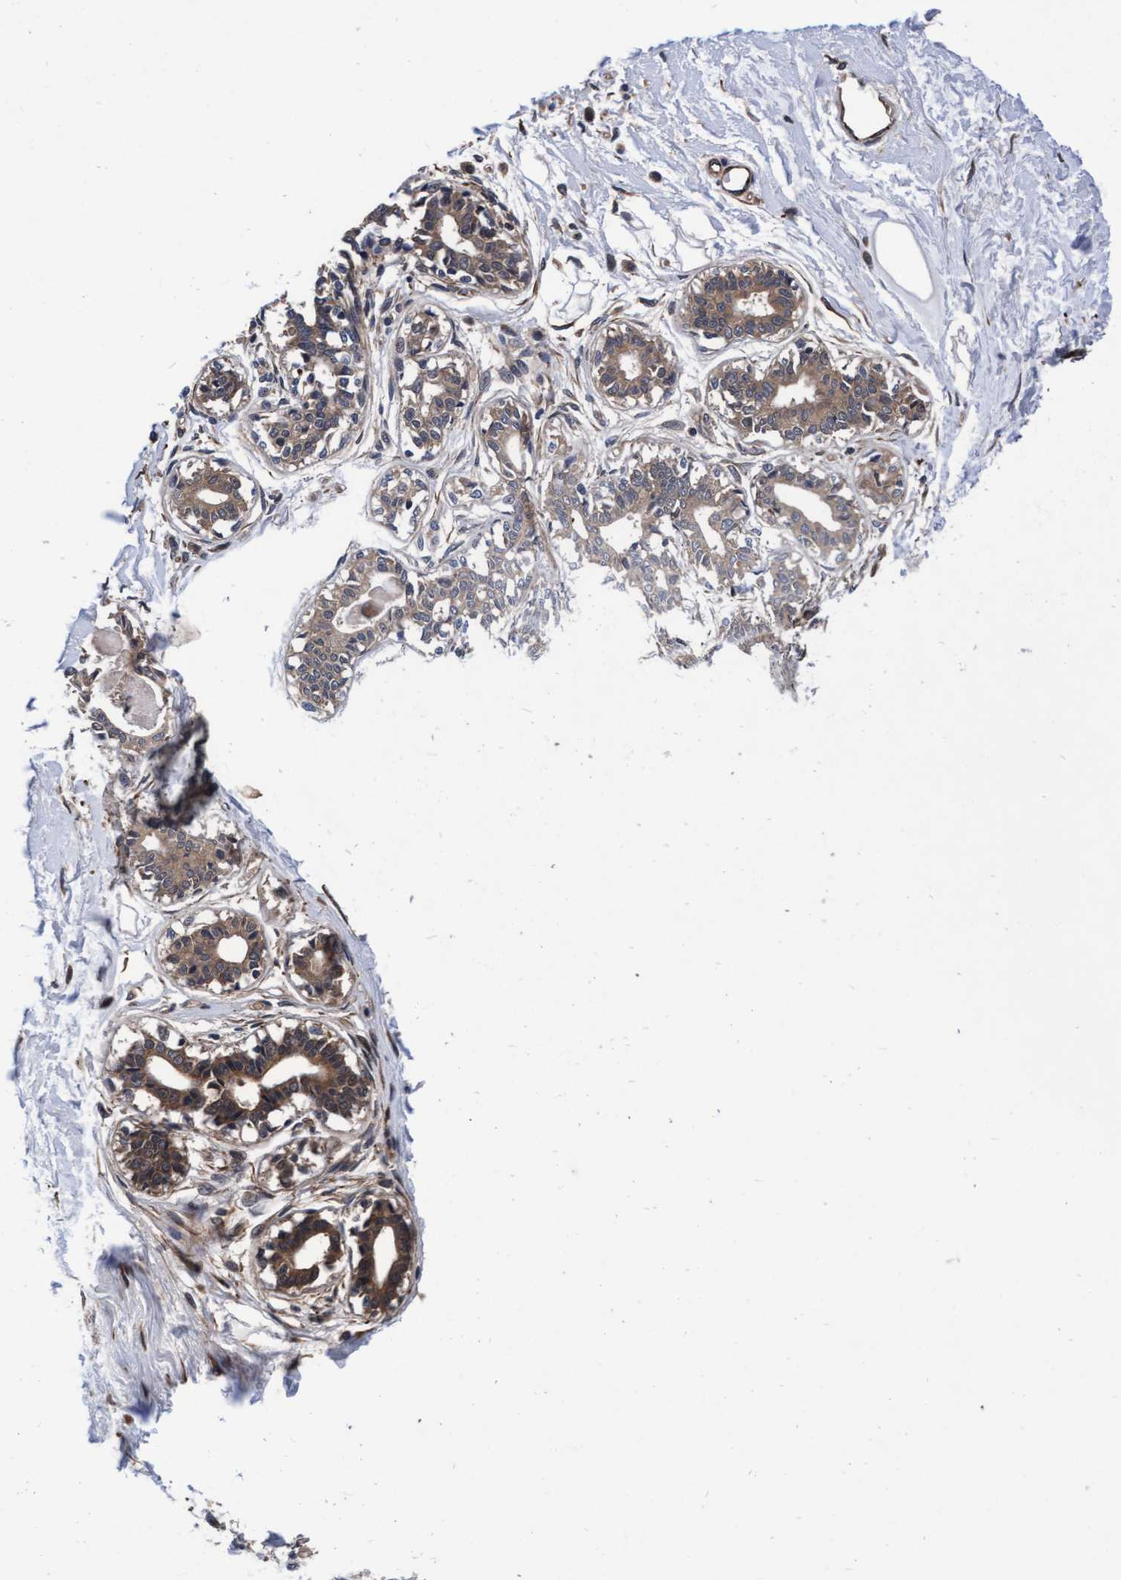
{"staining": {"intensity": "moderate", "quantity": ">75%", "location": "cytoplasmic/membranous"}, "tissue": "breast", "cell_type": "Adipocytes", "image_type": "normal", "snomed": [{"axis": "morphology", "description": "Normal tissue, NOS"}, {"axis": "topography", "description": "Breast"}], "caption": "A brown stain highlights moderate cytoplasmic/membranous positivity of a protein in adipocytes of benign breast. (Stains: DAB (3,3'-diaminobenzidine) in brown, nuclei in blue, Microscopy: brightfield microscopy at high magnification).", "gene": "EFCAB13", "patient": {"sex": "female", "age": 45}}